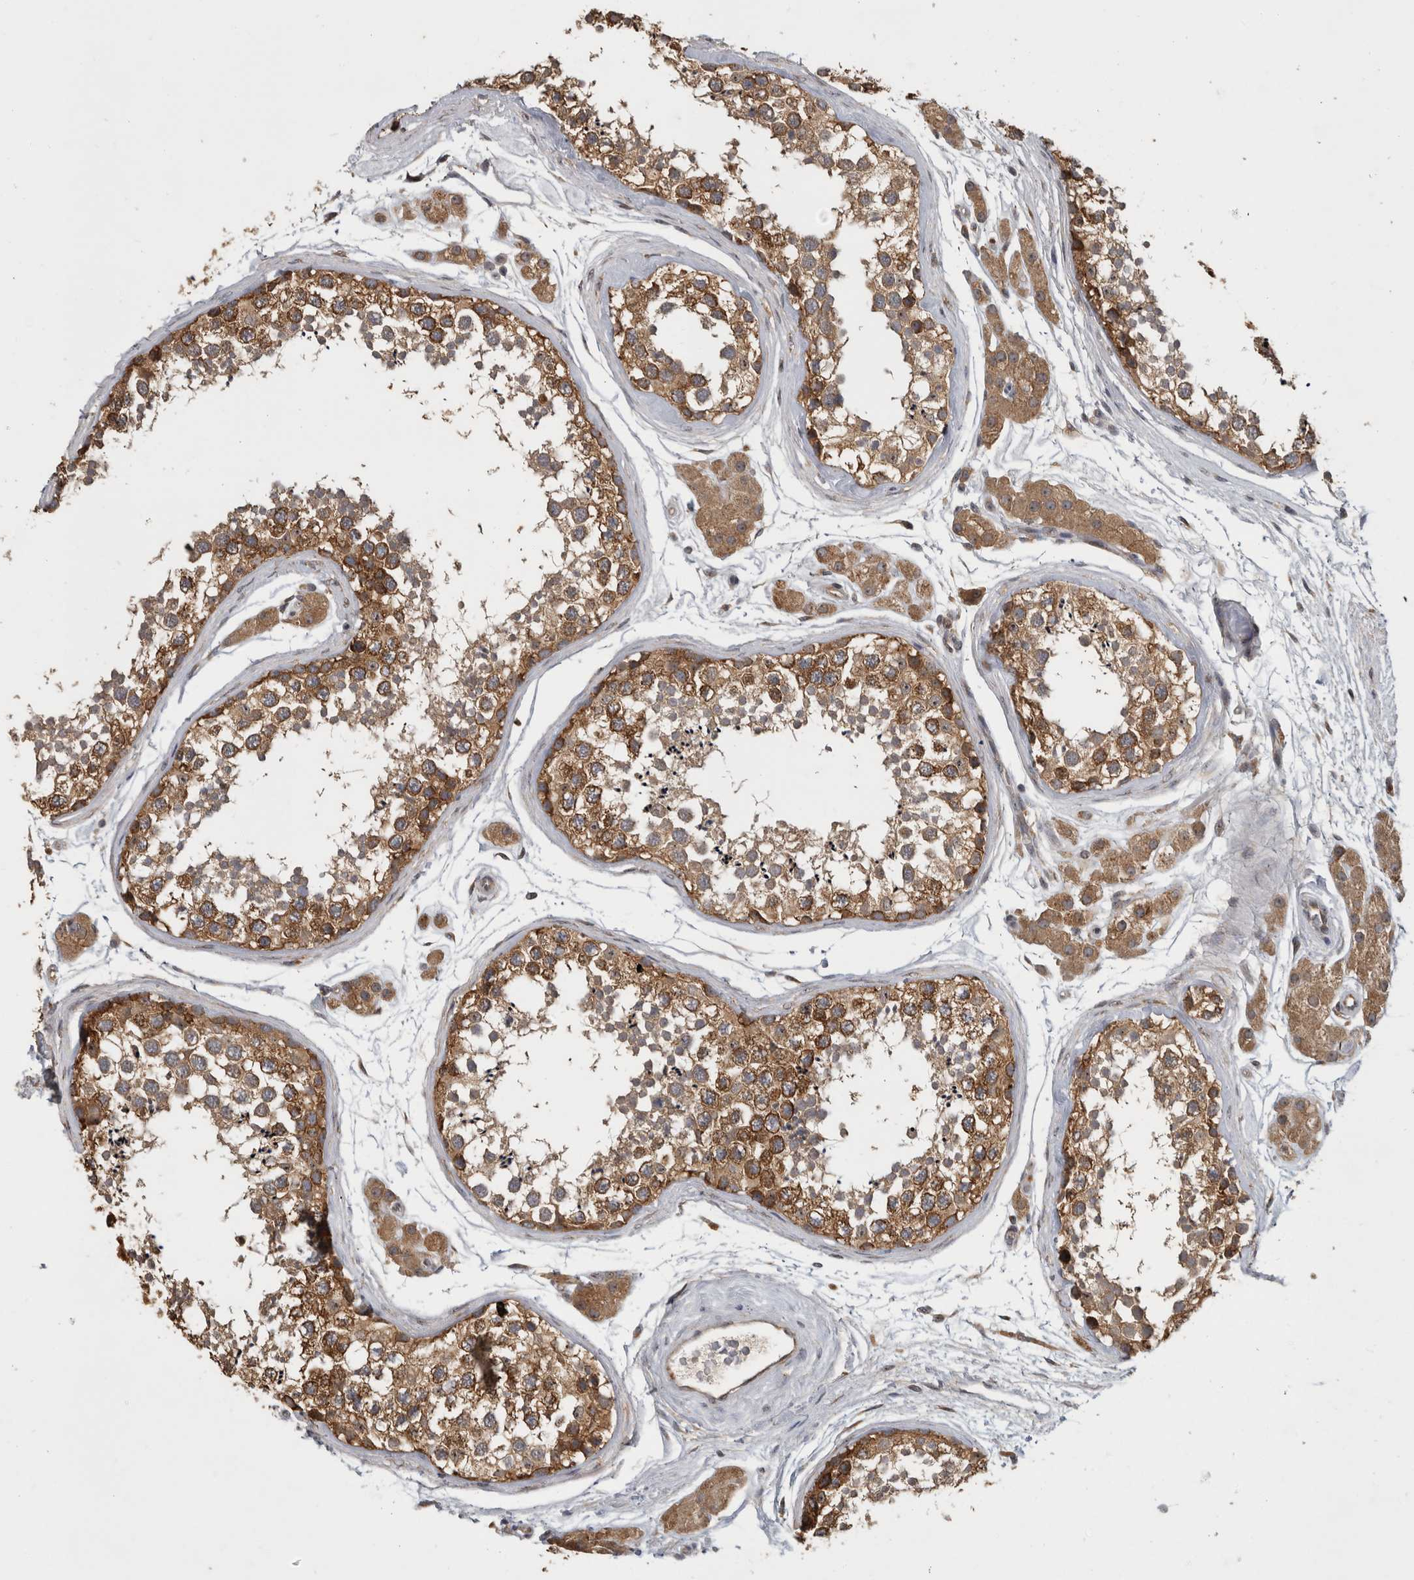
{"staining": {"intensity": "moderate", "quantity": ">75%", "location": "cytoplasmic/membranous"}, "tissue": "testis", "cell_type": "Cells in seminiferous ducts", "image_type": "normal", "snomed": [{"axis": "morphology", "description": "Normal tissue, NOS"}, {"axis": "topography", "description": "Testis"}], "caption": "IHC staining of benign testis, which demonstrates medium levels of moderate cytoplasmic/membranous positivity in about >75% of cells in seminiferous ducts indicating moderate cytoplasmic/membranous protein expression. The staining was performed using DAB (3,3'-diaminobenzidine) (brown) for protein detection and nuclei were counterstained in hematoxylin (blue).", "gene": "ATXN2", "patient": {"sex": "male", "age": 56}}